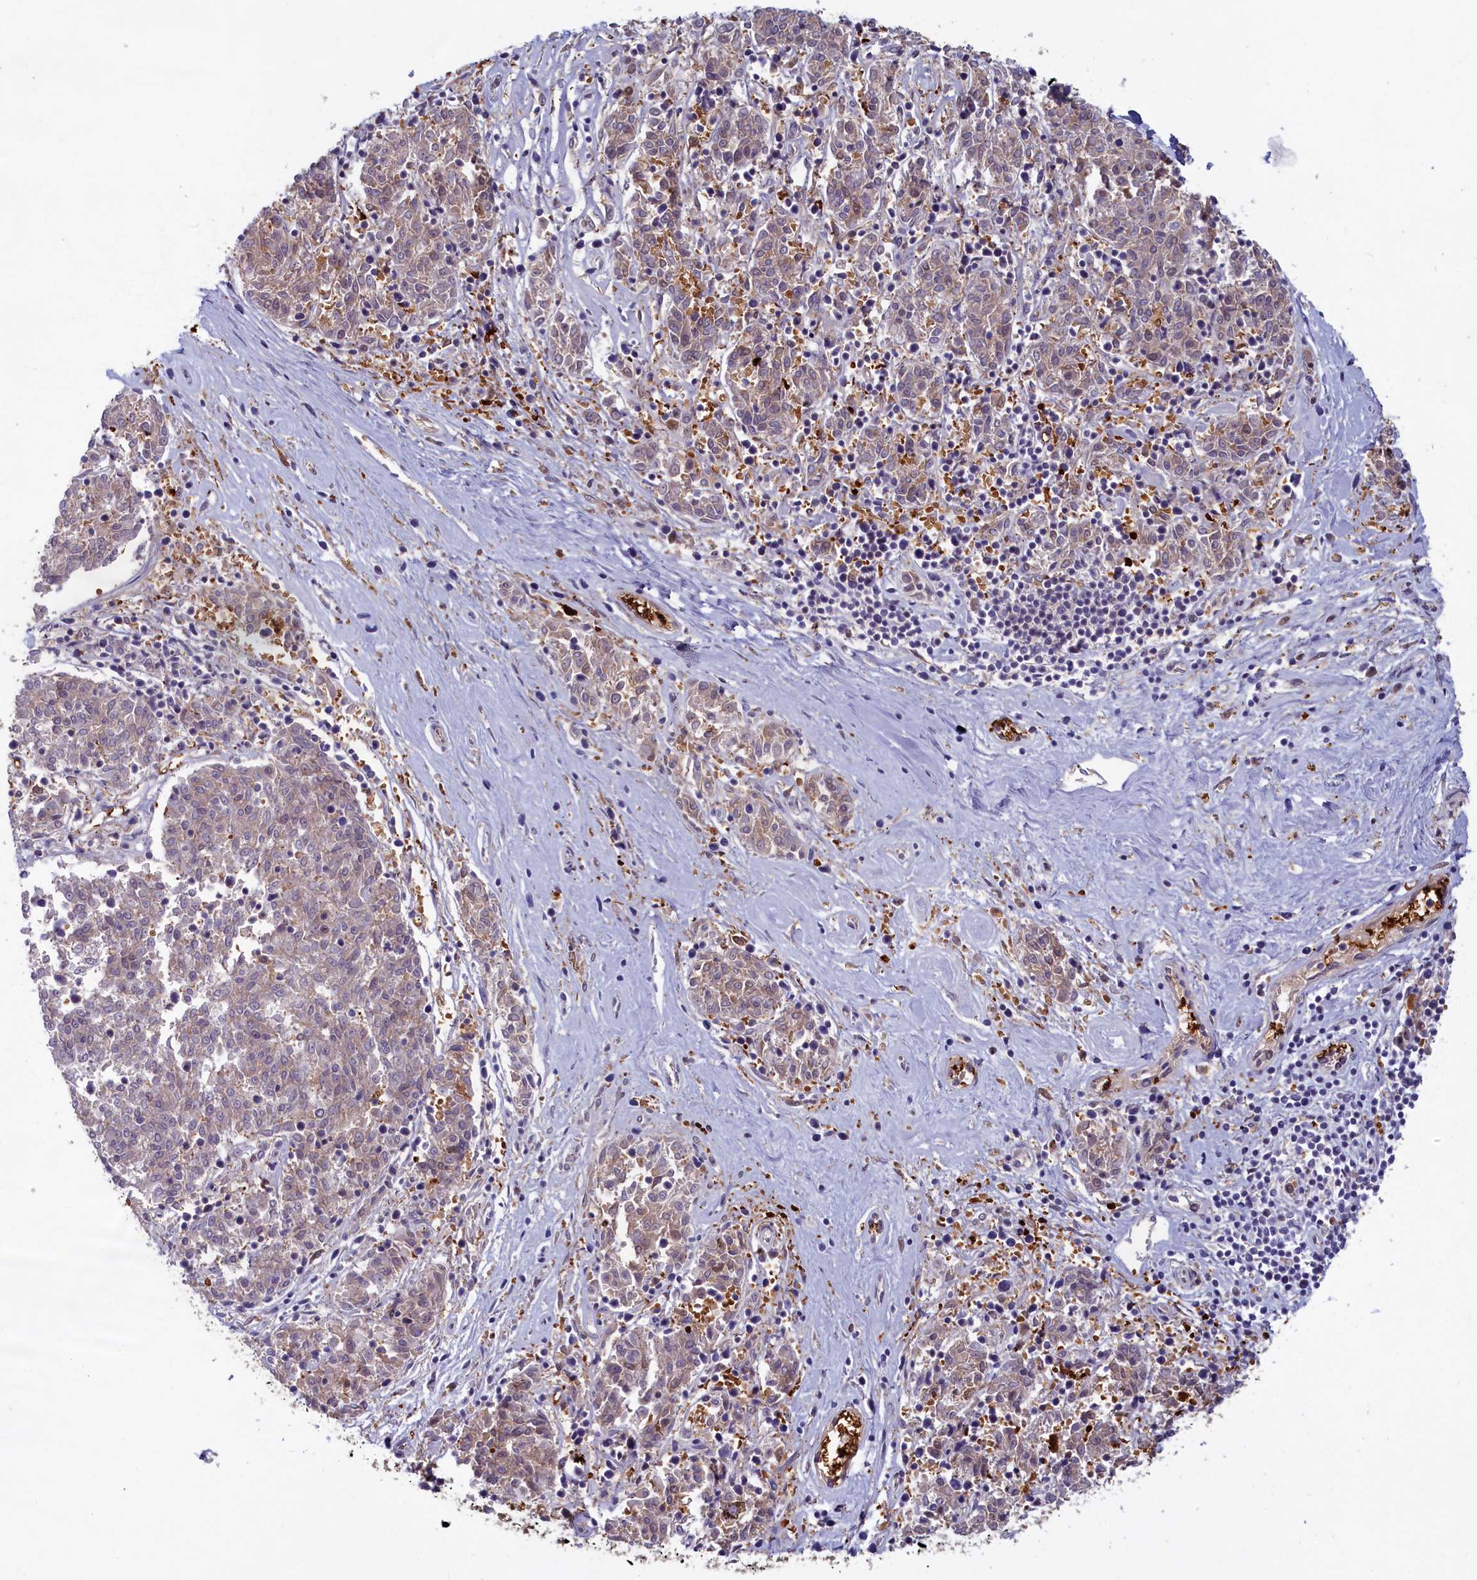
{"staining": {"intensity": "weak", "quantity": "25%-75%", "location": "cytoplasmic/membranous"}, "tissue": "melanoma", "cell_type": "Tumor cells", "image_type": "cancer", "snomed": [{"axis": "morphology", "description": "Malignant melanoma, NOS"}, {"axis": "topography", "description": "Skin"}], "caption": "Immunohistochemistry (IHC) histopathology image of human malignant melanoma stained for a protein (brown), which exhibits low levels of weak cytoplasmic/membranous positivity in about 25%-75% of tumor cells.", "gene": "BLVRB", "patient": {"sex": "female", "age": 72}}